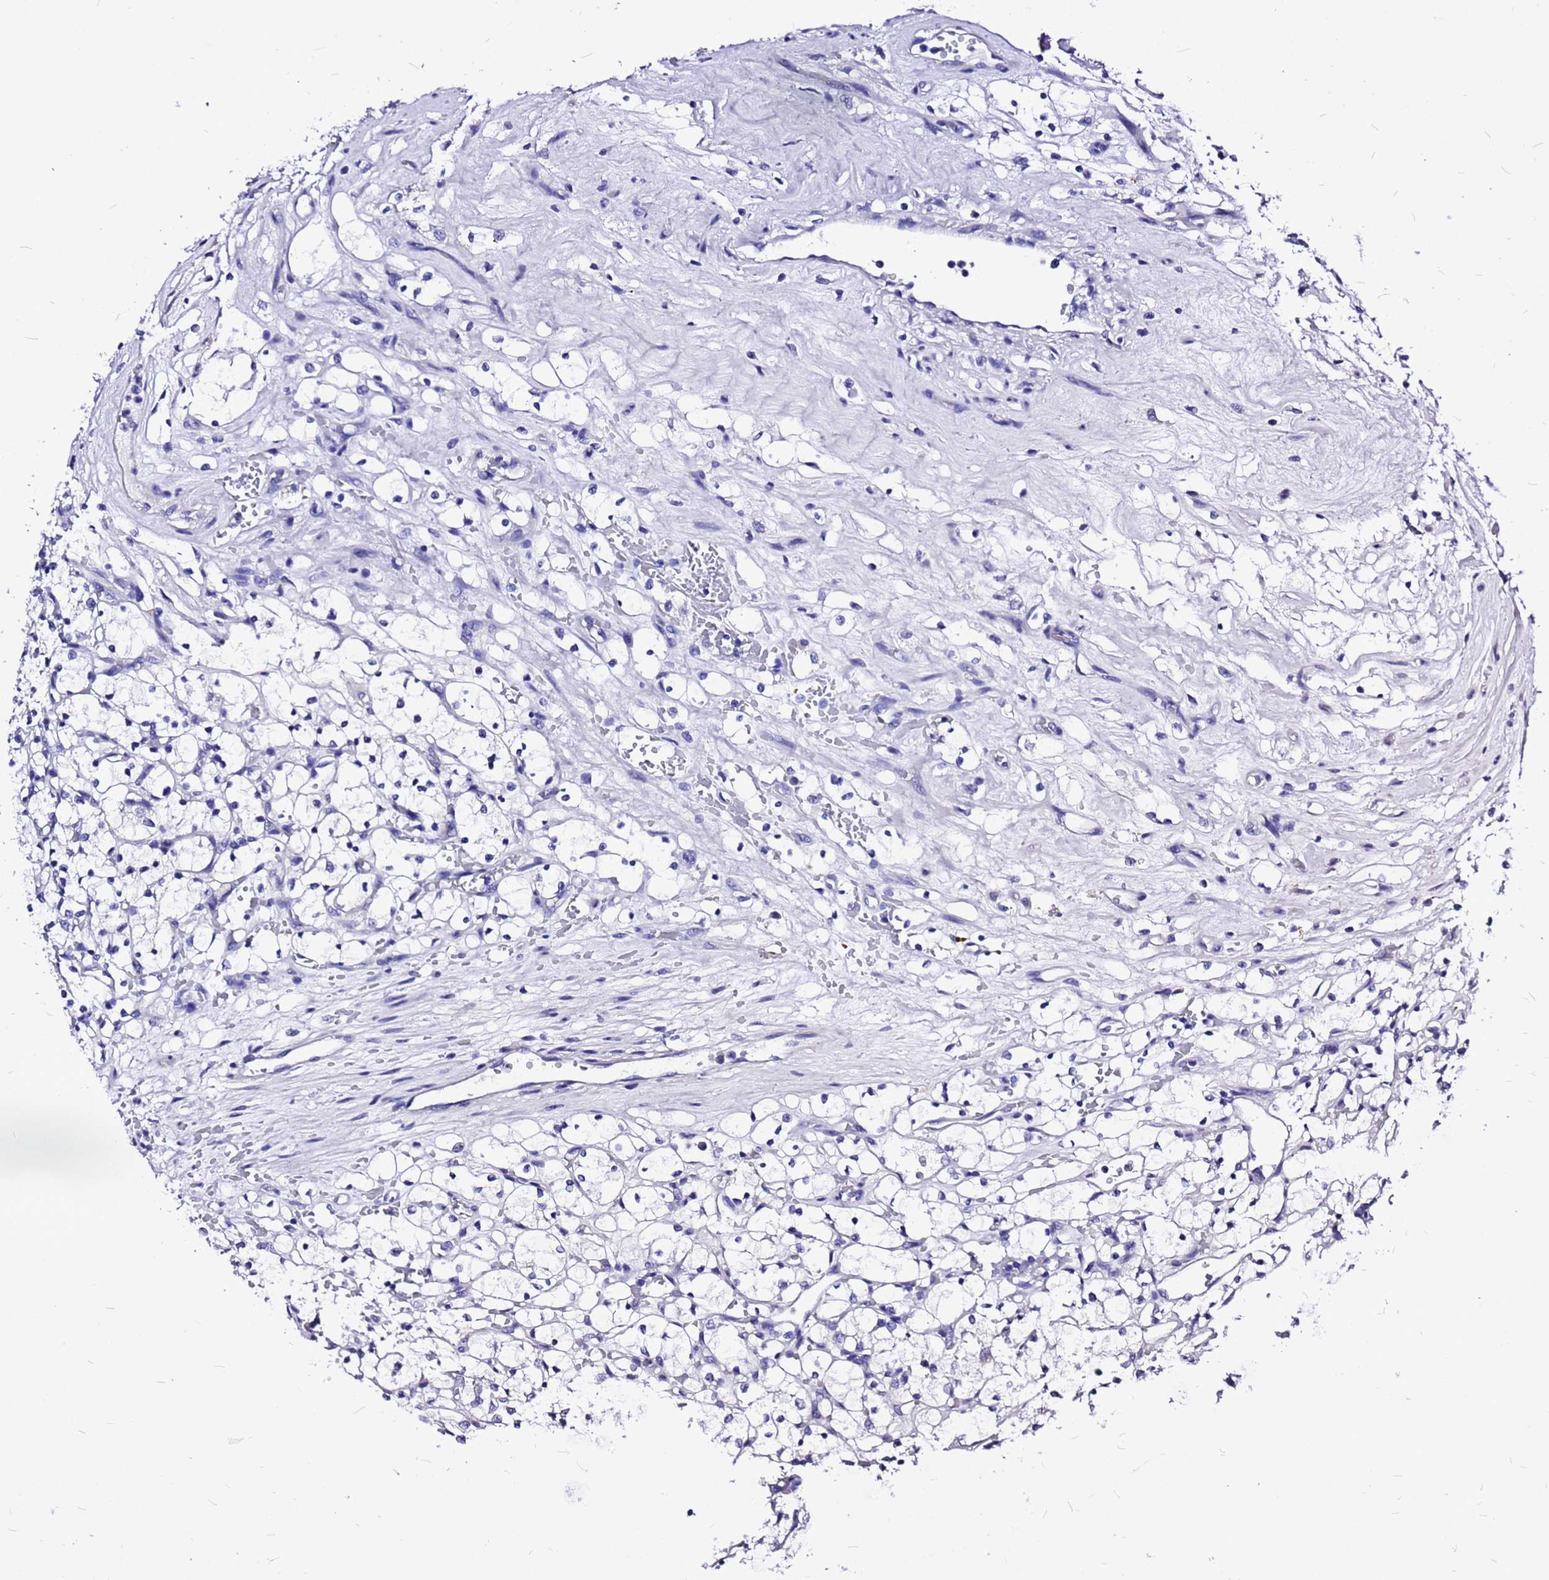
{"staining": {"intensity": "negative", "quantity": "none", "location": "none"}, "tissue": "renal cancer", "cell_type": "Tumor cells", "image_type": "cancer", "snomed": [{"axis": "morphology", "description": "Adenocarcinoma, NOS"}, {"axis": "topography", "description": "Kidney"}], "caption": "Human renal adenocarcinoma stained for a protein using immunohistochemistry (IHC) shows no staining in tumor cells.", "gene": "HERC4", "patient": {"sex": "female", "age": 69}}